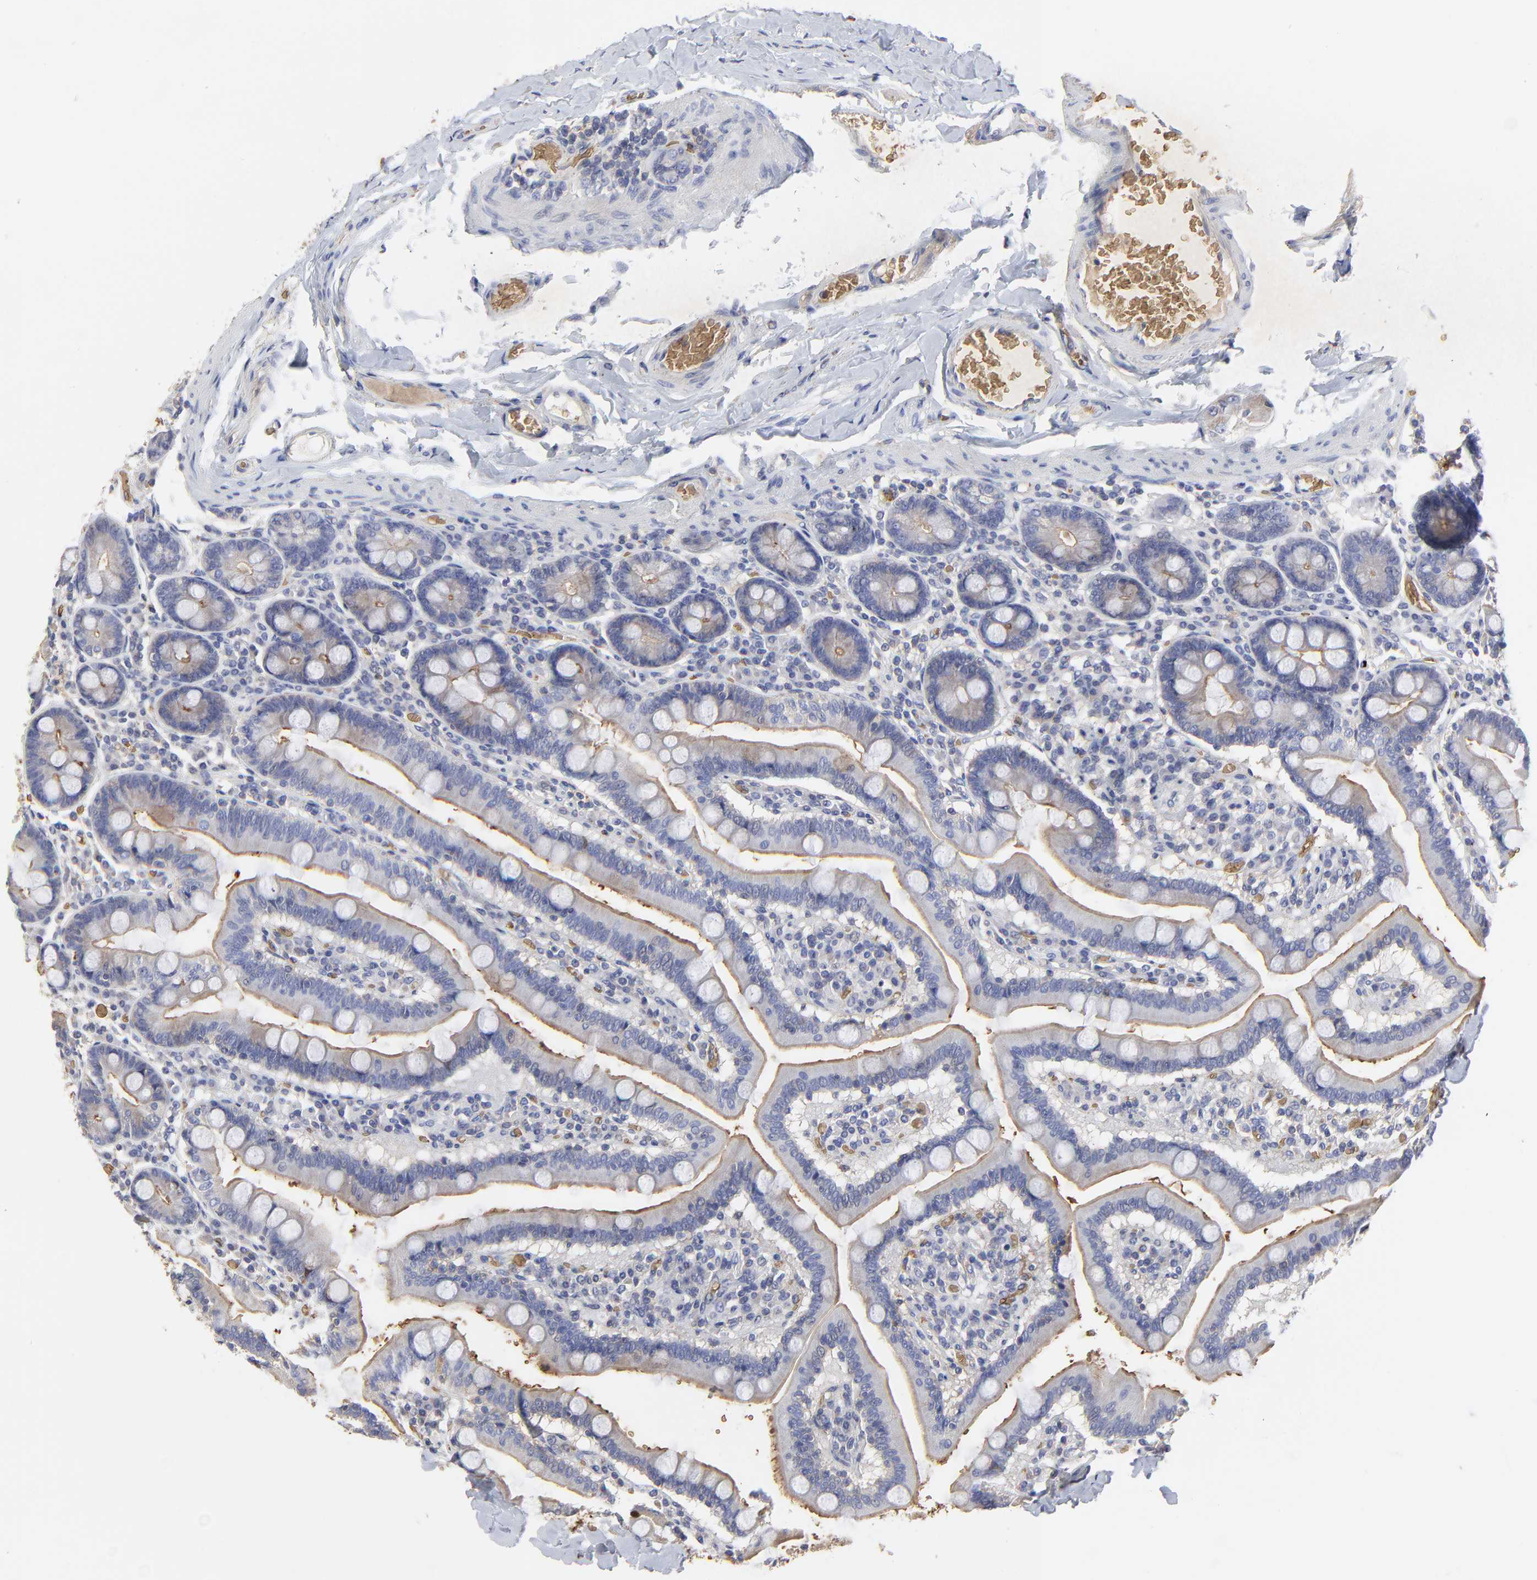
{"staining": {"intensity": "moderate", "quantity": ">75%", "location": "cytoplasmic/membranous"}, "tissue": "duodenum", "cell_type": "Glandular cells", "image_type": "normal", "snomed": [{"axis": "morphology", "description": "Normal tissue, NOS"}, {"axis": "topography", "description": "Duodenum"}], "caption": "Immunohistochemical staining of benign duodenum displays >75% levels of moderate cytoplasmic/membranous protein expression in about >75% of glandular cells. Using DAB (3,3'-diaminobenzidine) (brown) and hematoxylin (blue) stains, captured at high magnification using brightfield microscopy.", "gene": "PAG1", "patient": {"sex": "male", "age": 66}}